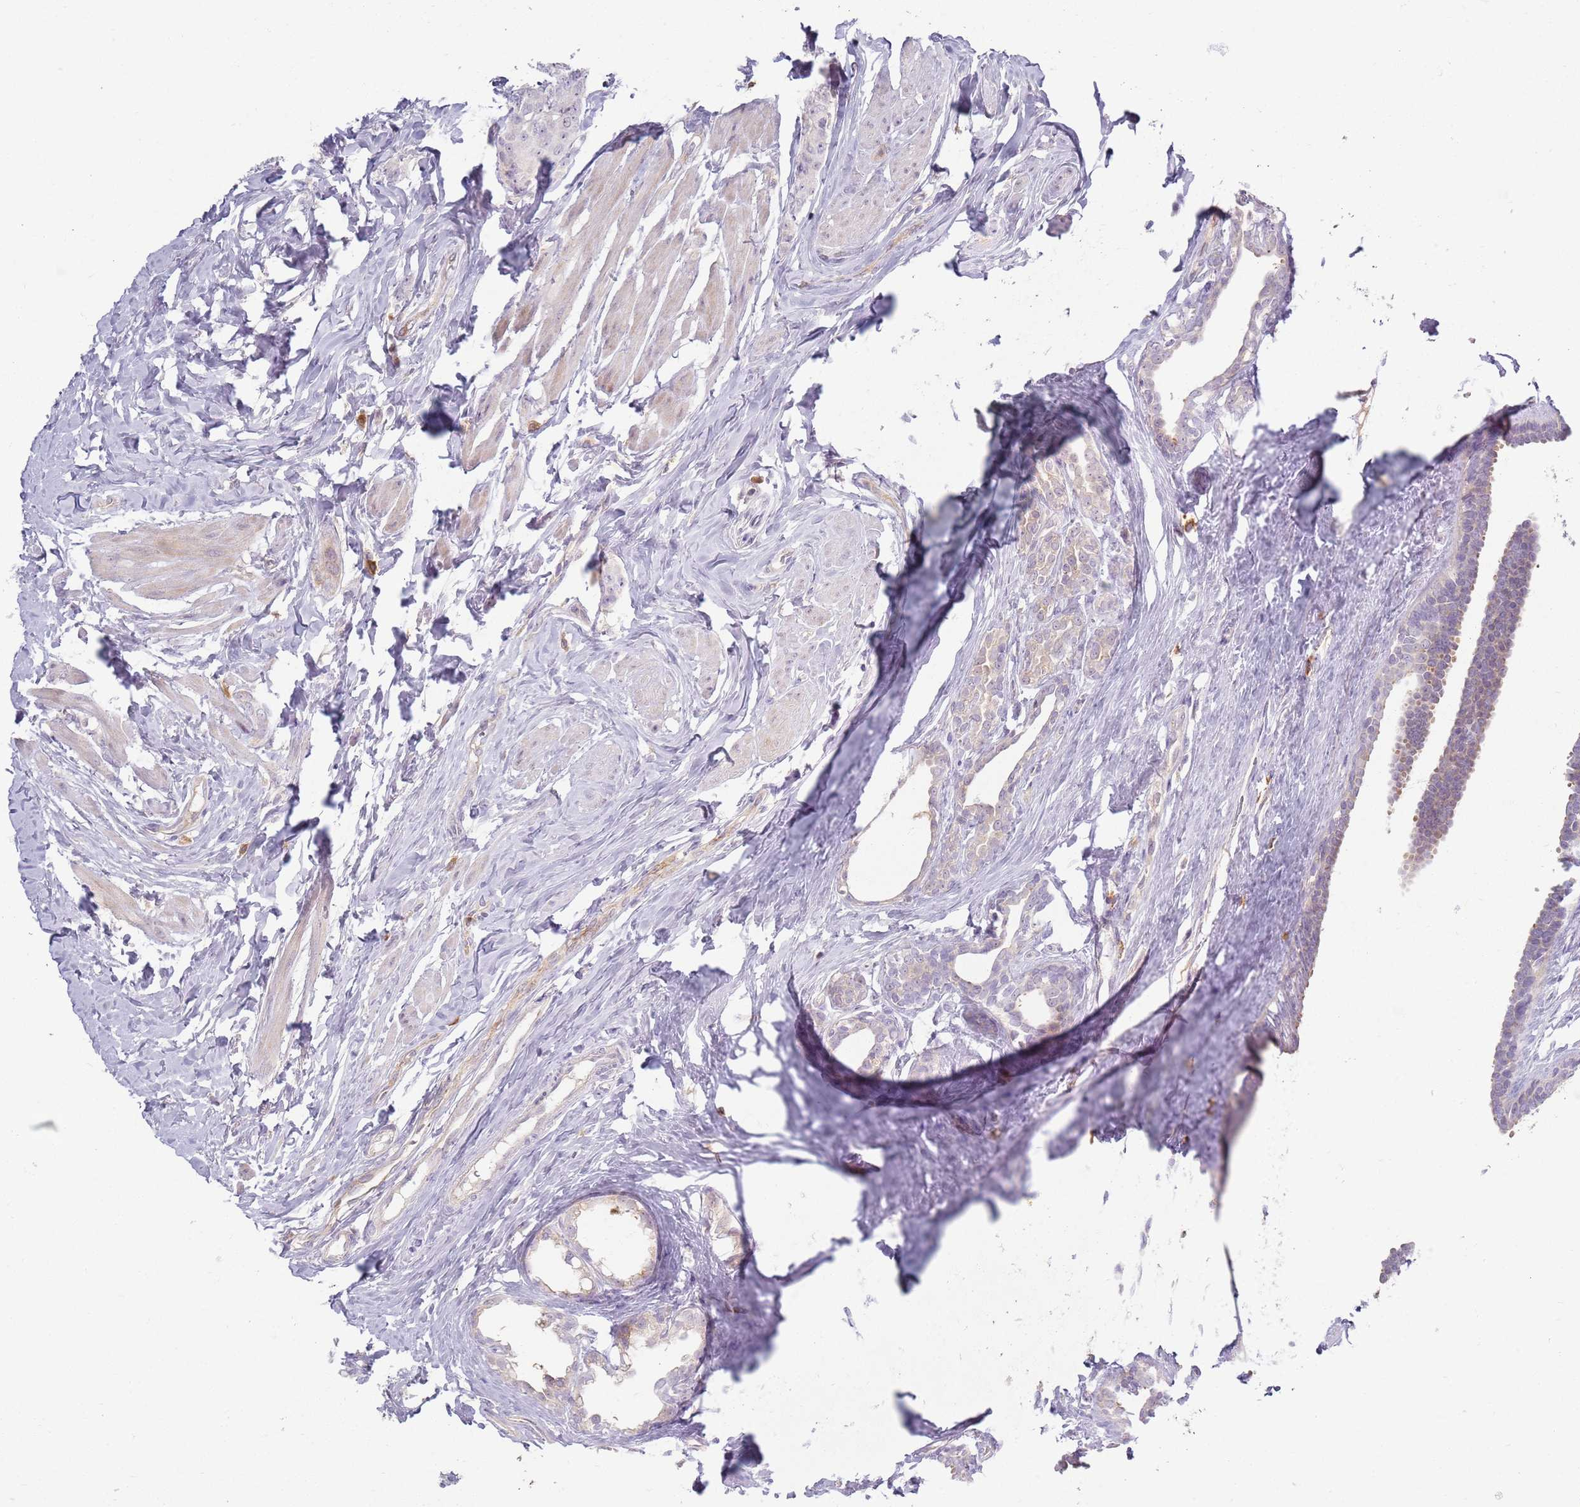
{"staining": {"intensity": "negative", "quantity": "none", "location": "none"}, "tissue": "breast cancer", "cell_type": "Tumor cells", "image_type": "cancer", "snomed": [{"axis": "morphology", "description": "Duct carcinoma"}, {"axis": "topography", "description": "Breast"}], "caption": "Tumor cells show no significant protein expression in intraductal carcinoma (breast). Brightfield microscopy of immunohistochemistry stained with DAB (3,3'-diaminobenzidine) (brown) and hematoxylin (blue), captured at high magnification.", "gene": "ZDHHC2", "patient": {"sex": "female", "age": 40}}